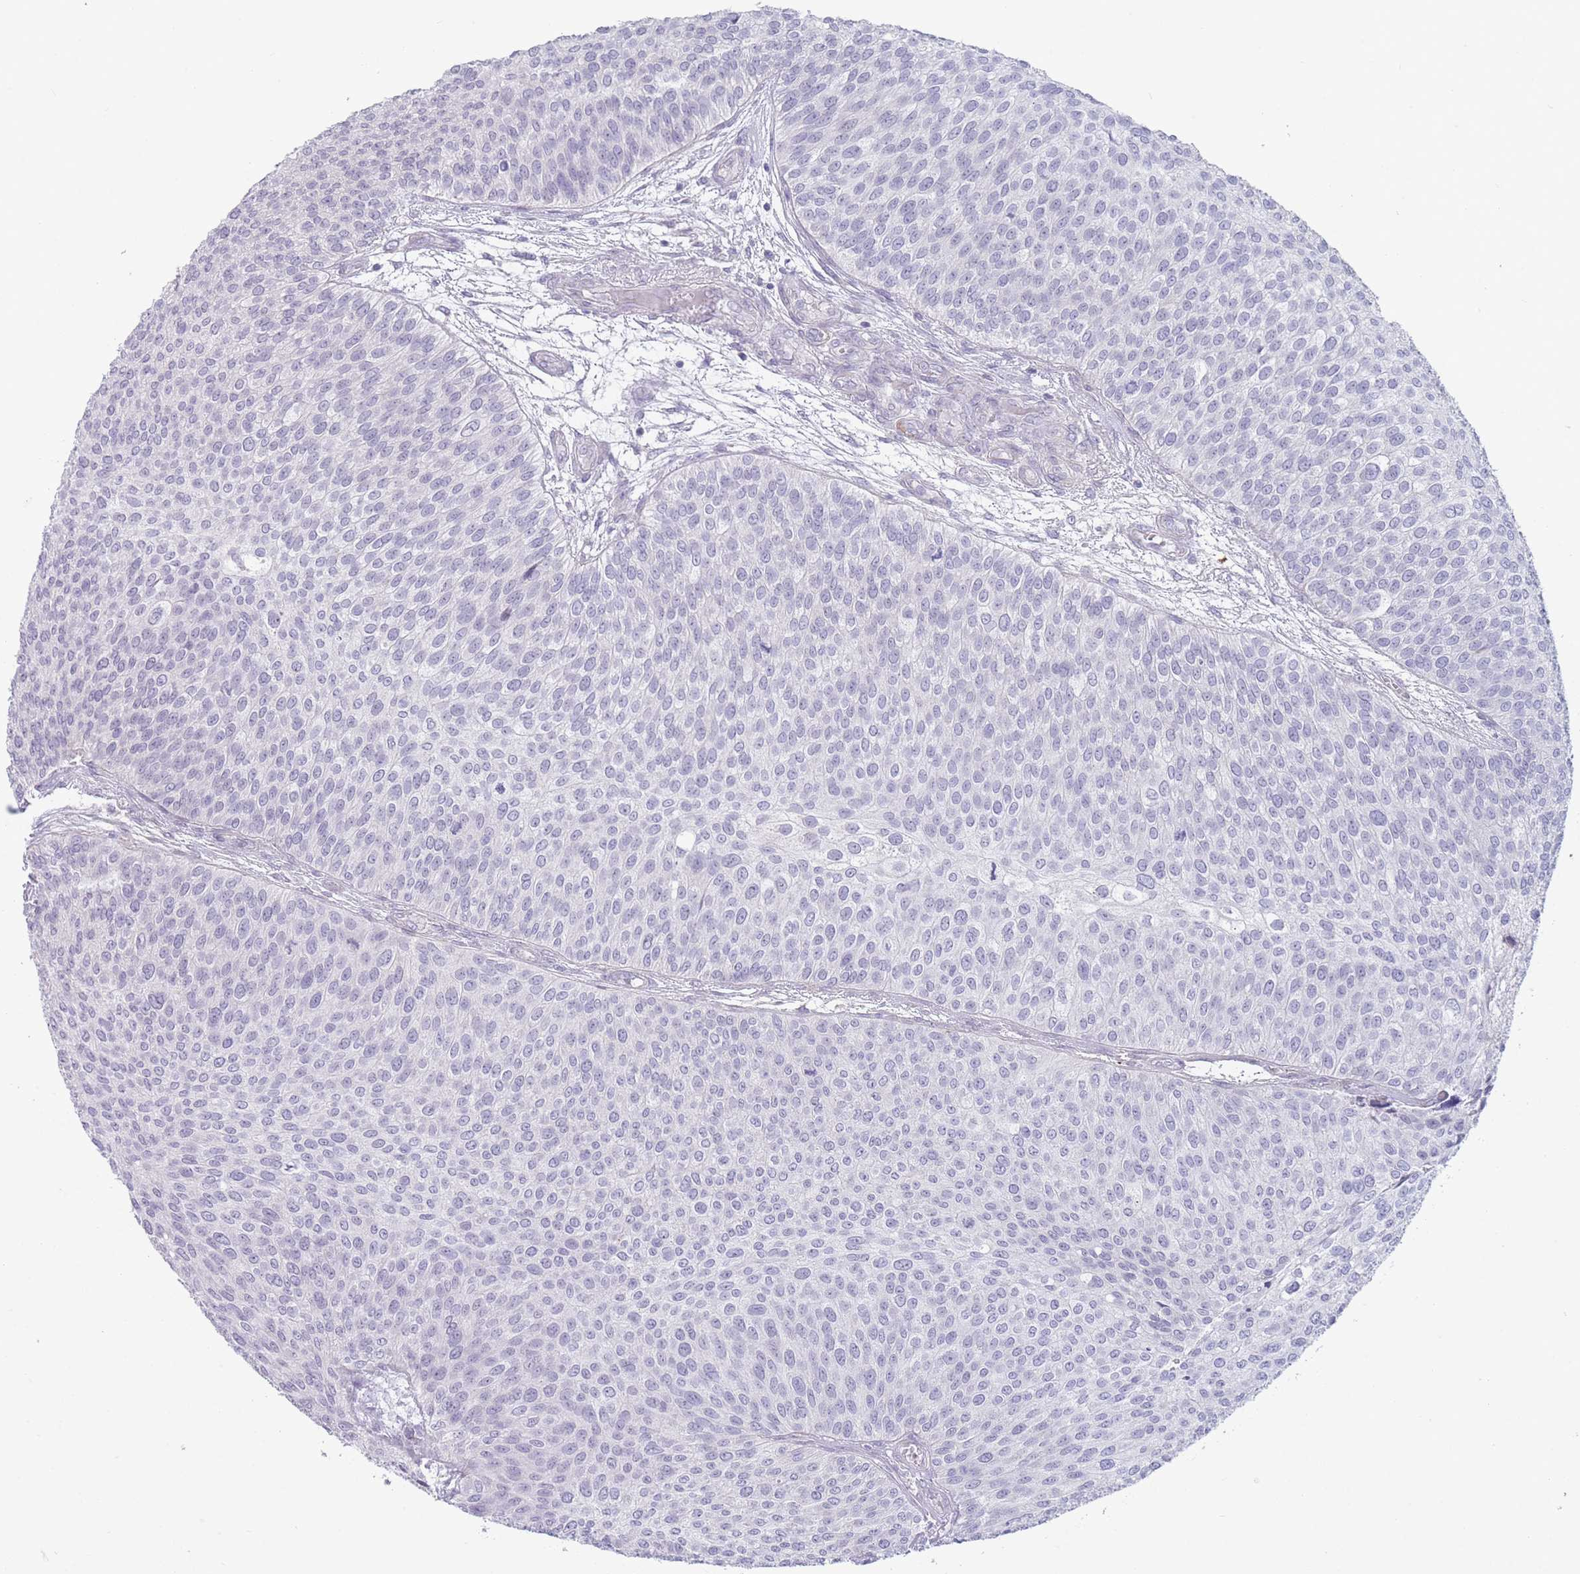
{"staining": {"intensity": "negative", "quantity": "none", "location": "none"}, "tissue": "urothelial cancer", "cell_type": "Tumor cells", "image_type": "cancer", "snomed": [{"axis": "morphology", "description": "Urothelial carcinoma, Low grade"}, {"axis": "topography", "description": "Urinary bladder"}], "caption": "Tumor cells are negative for protein expression in human urothelial cancer.", "gene": "PAIP2B", "patient": {"sex": "male", "age": 84}}